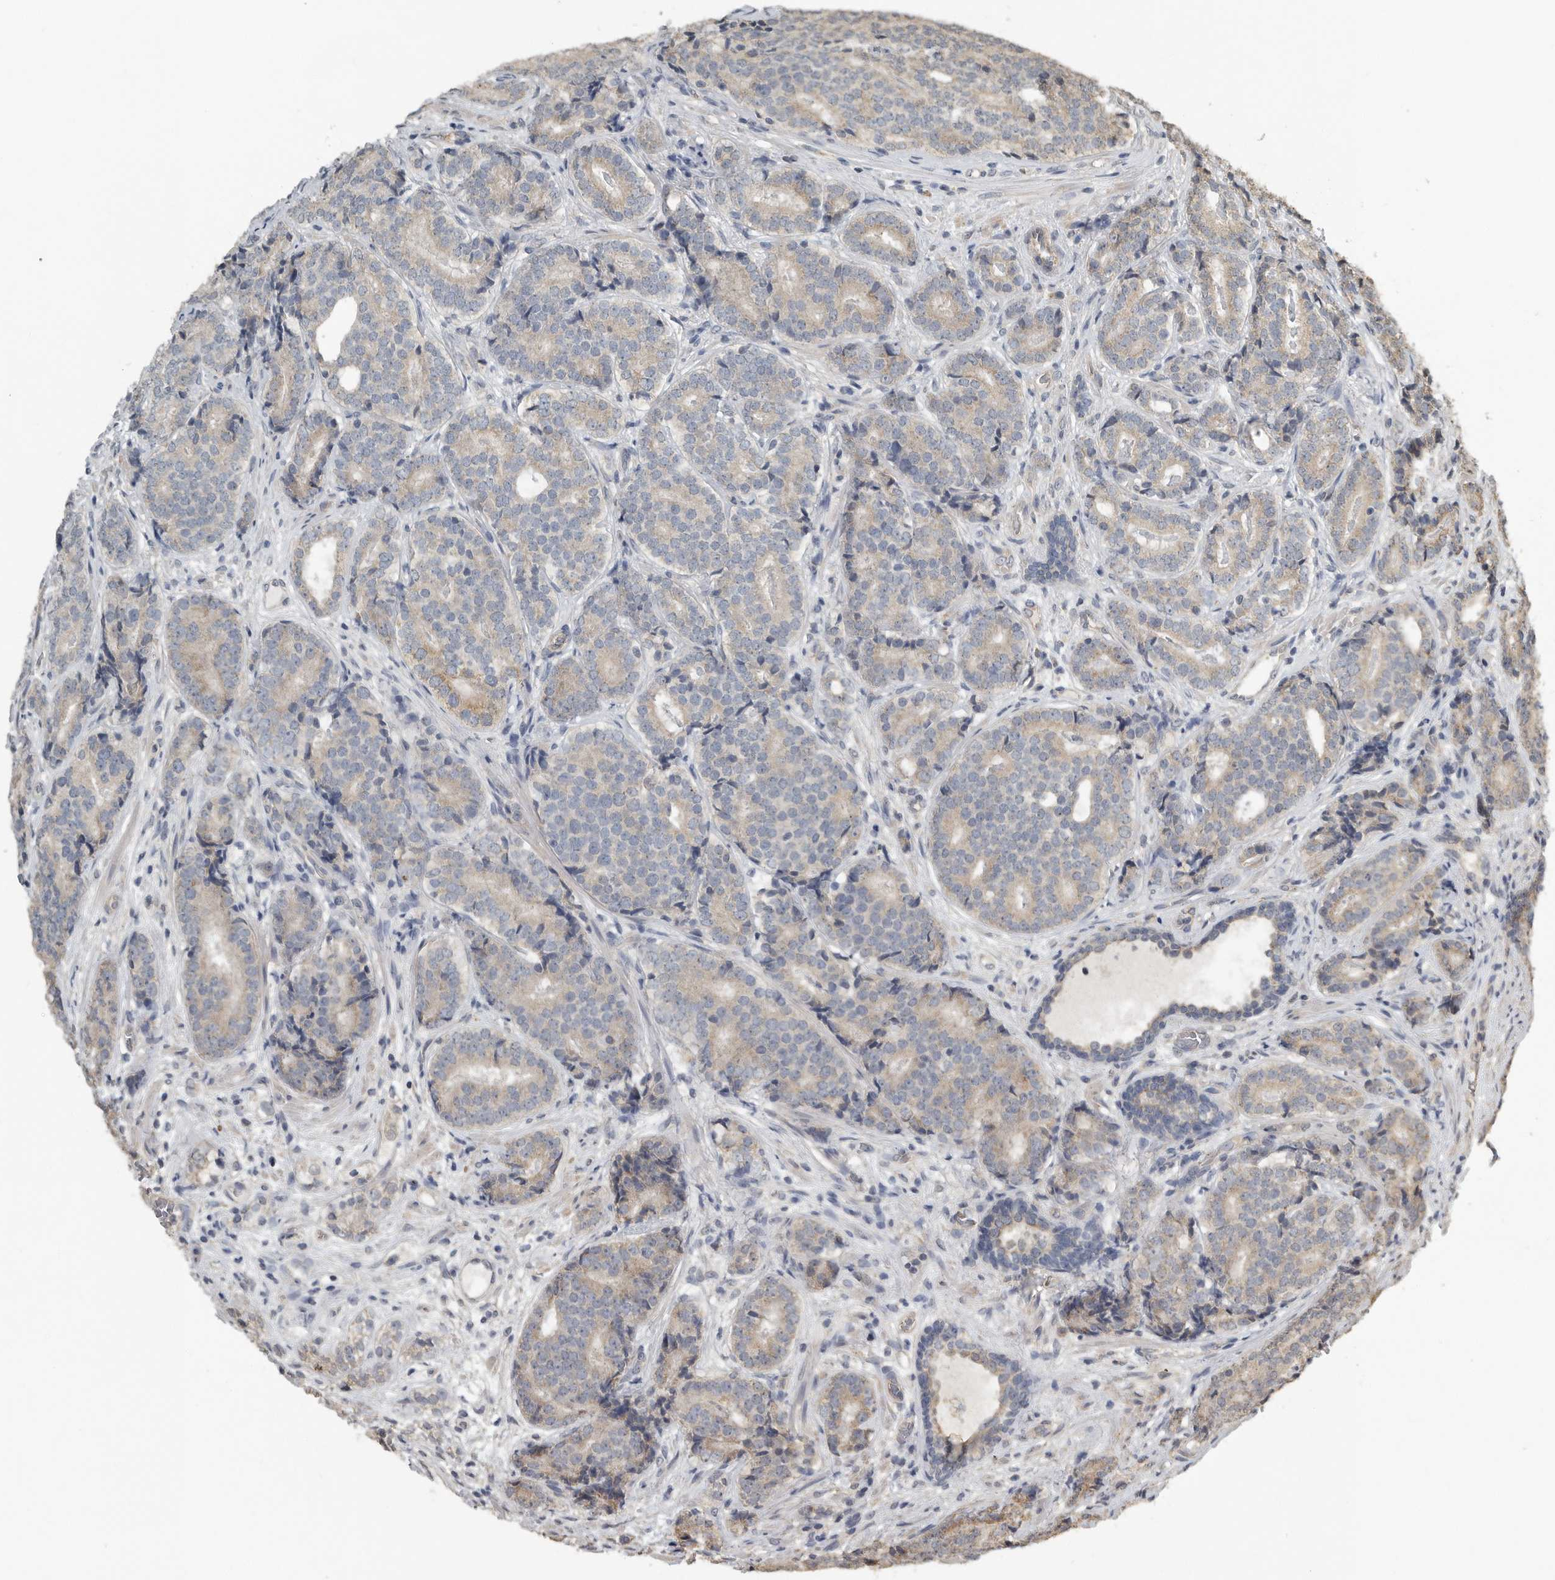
{"staining": {"intensity": "weak", "quantity": "25%-75%", "location": "cytoplasmic/membranous"}, "tissue": "prostate cancer", "cell_type": "Tumor cells", "image_type": "cancer", "snomed": [{"axis": "morphology", "description": "Adenocarcinoma, High grade"}, {"axis": "topography", "description": "Prostate"}], "caption": "Immunohistochemical staining of human prostate high-grade adenocarcinoma demonstrates low levels of weak cytoplasmic/membranous protein positivity in about 25%-75% of tumor cells.", "gene": "AFAP1", "patient": {"sex": "male", "age": 56}}